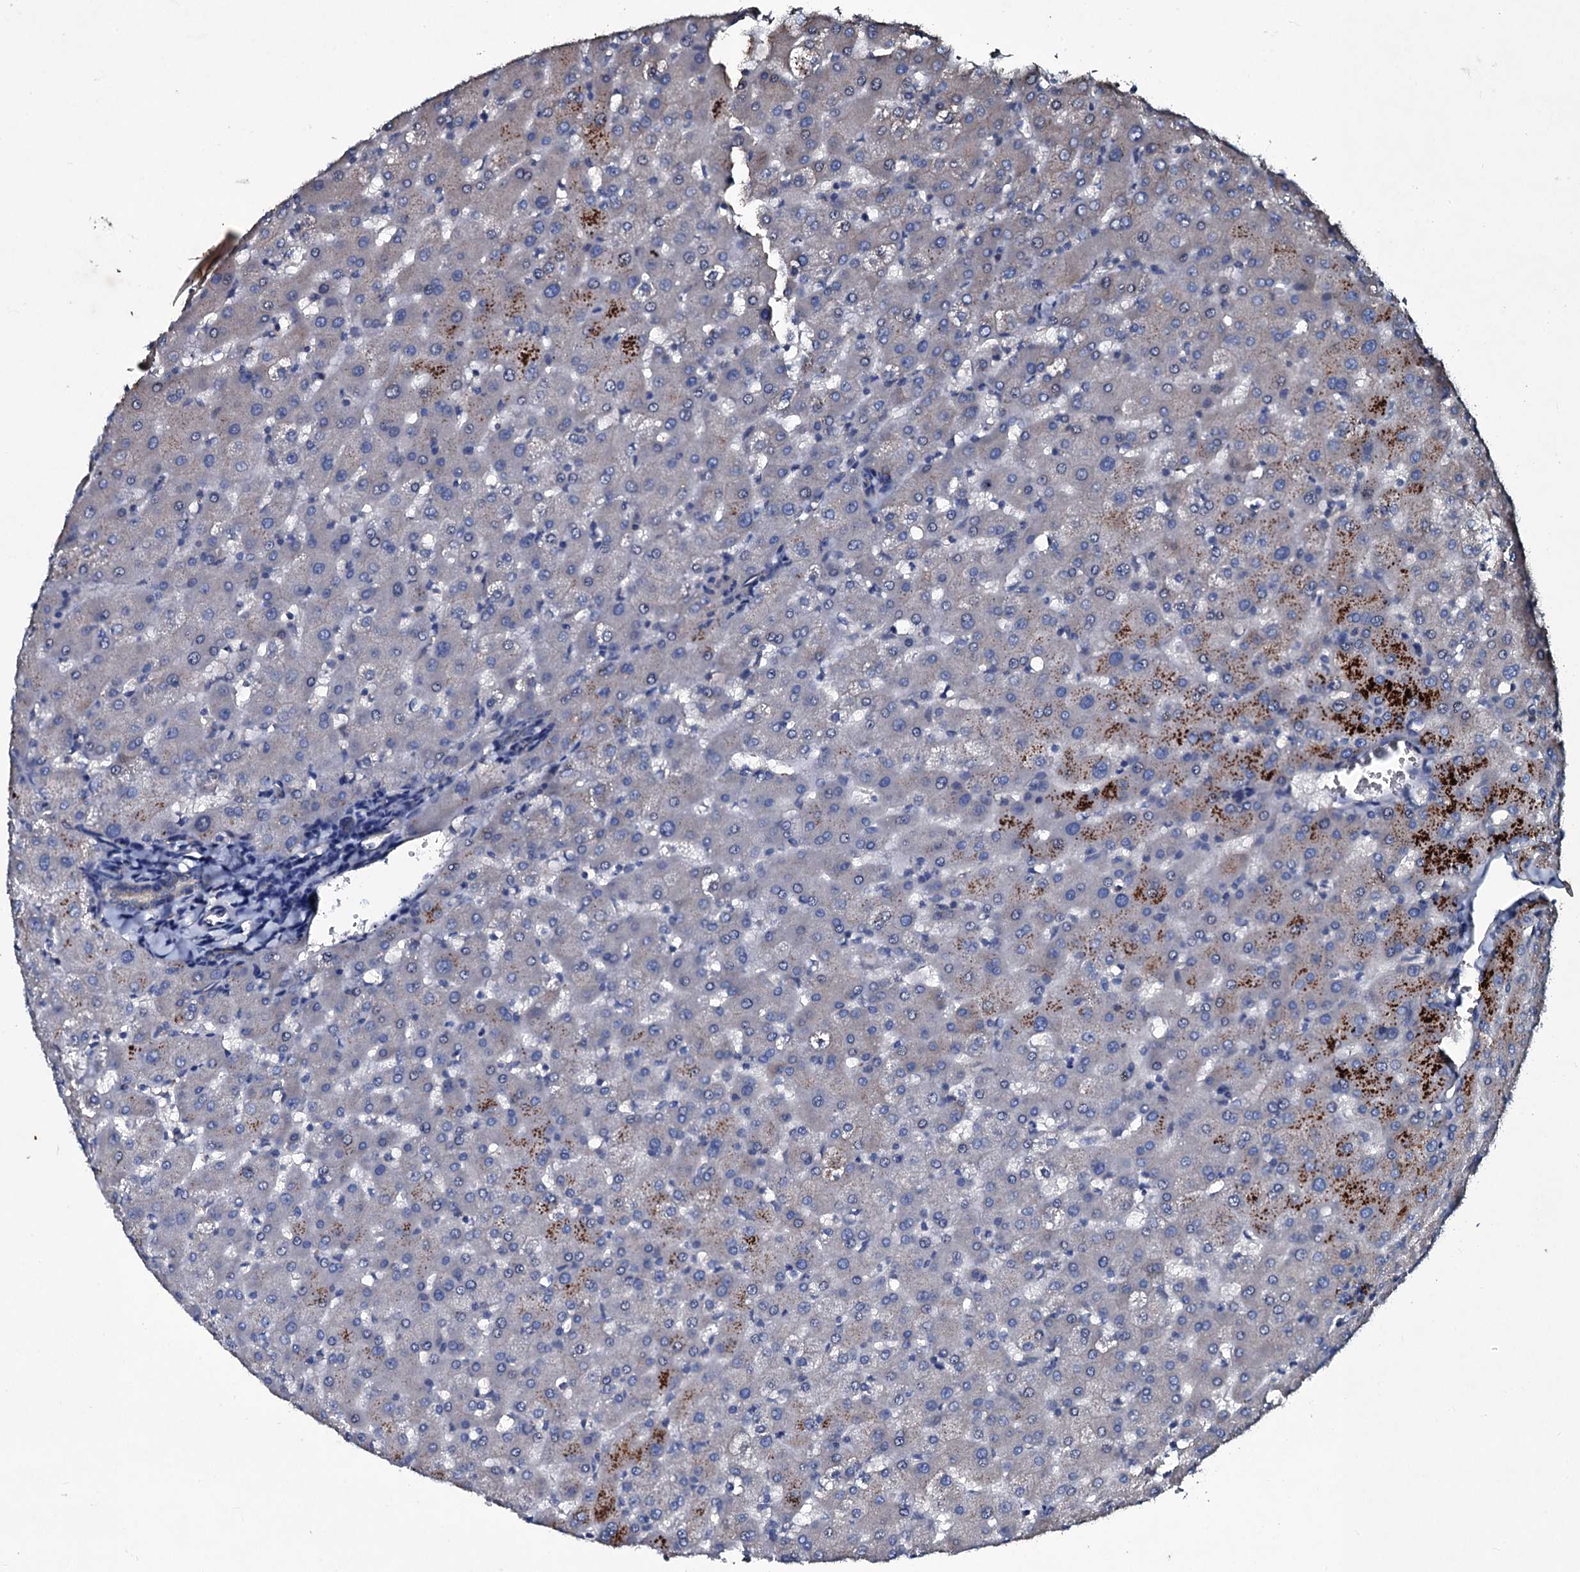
{"staining": {"intensity": "moderate", "quantity": "25%-75%", "location": "cytoplasmic/membranous"}, "tissue": "liver", "cell_type": "Cholangiocytes", "image_type": "normal", "snomed": [{"axis": "morphology", "description": "Normal tissue, NOS"}, {"axis": "topography", "description": "Liver"}], "caption": "This is an image of immunohistochemistry (IHC) staining of unremarkable liver, which shows moderate staining in the cytoplasmic/membranous of cholangiocytes.", "gene": "DMAC2", "patient": {"sex": "female", "age": 63}}